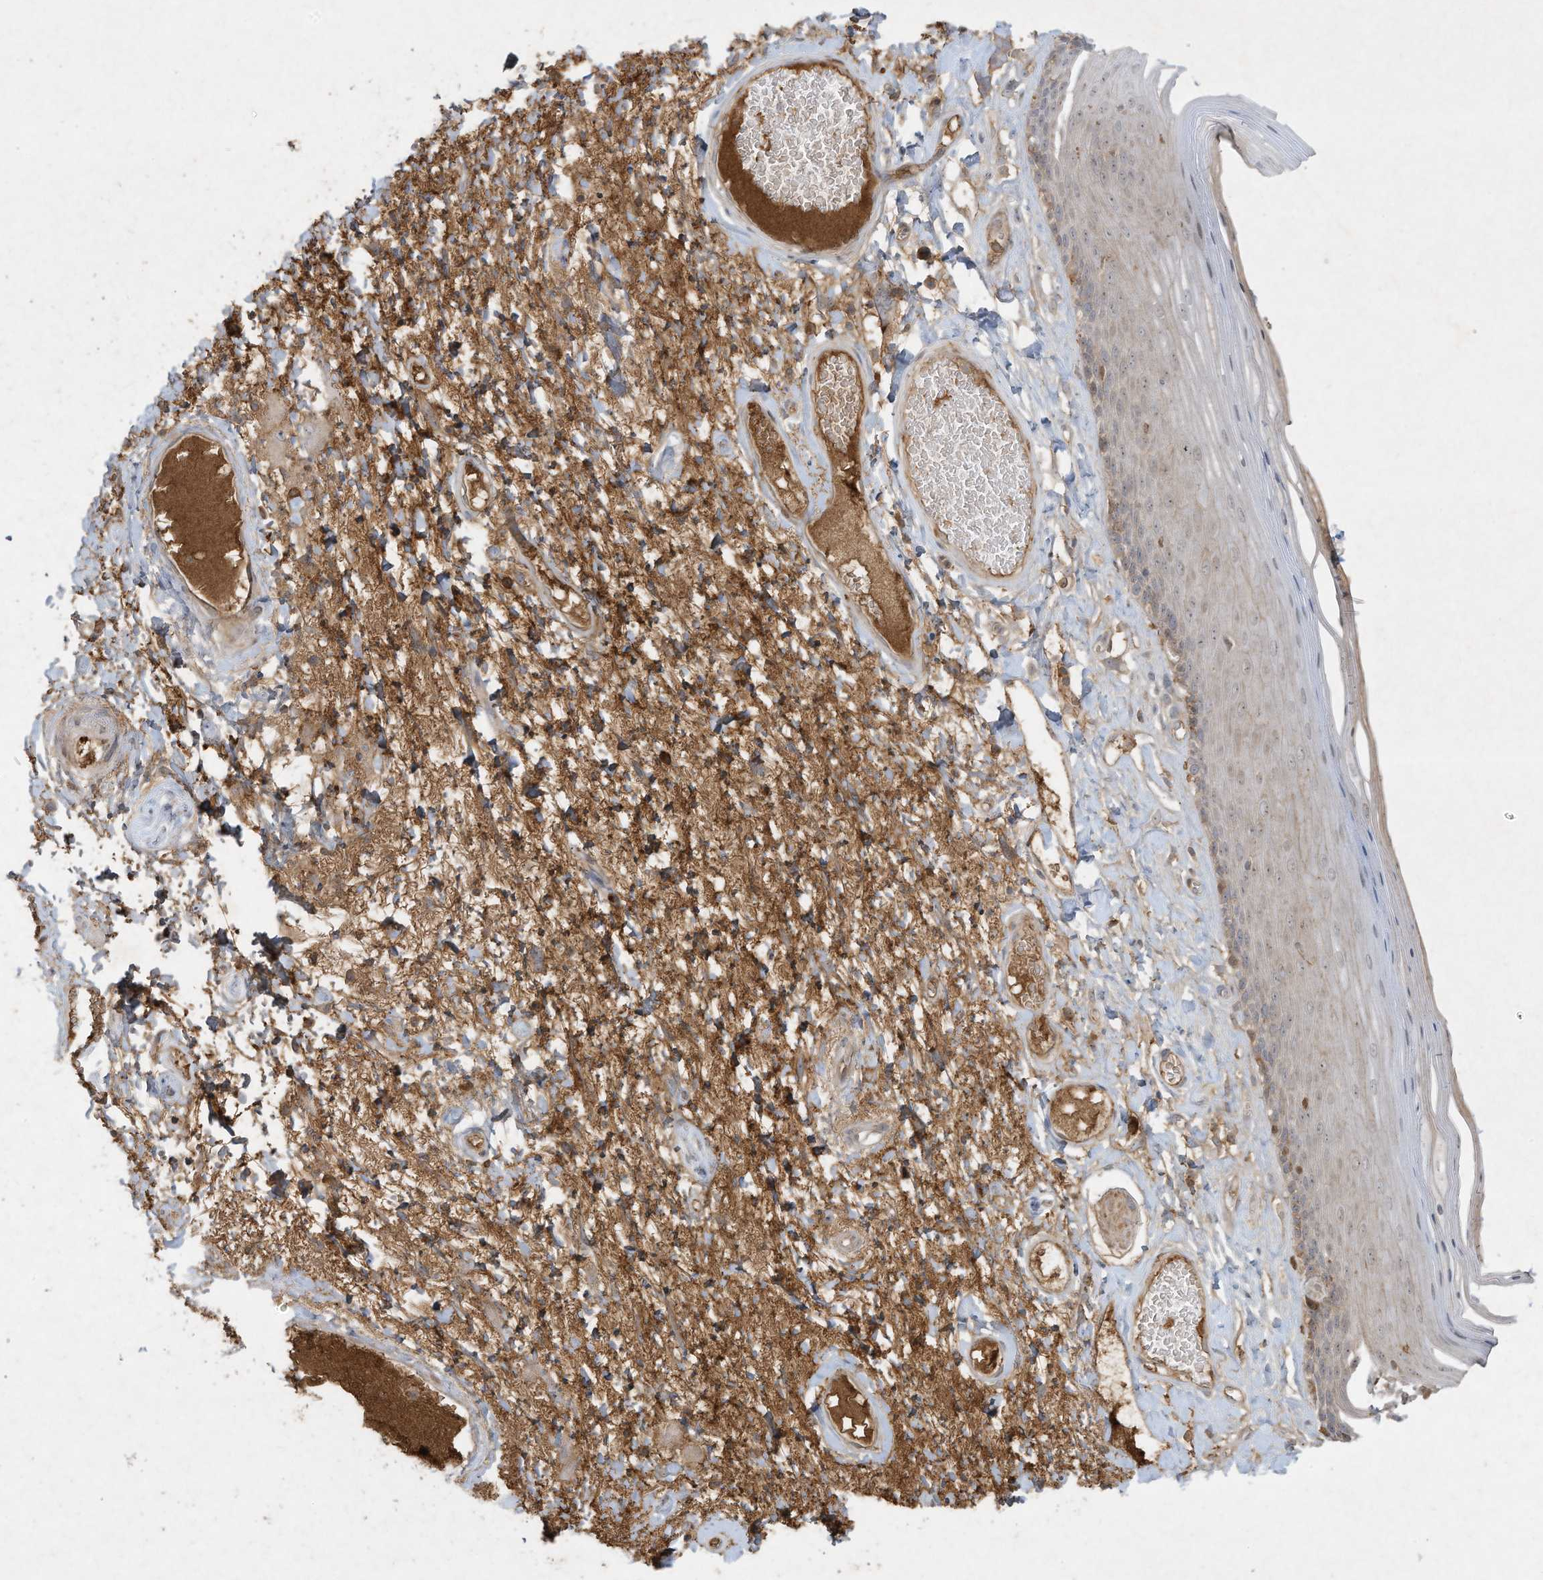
{"staining": {"intensity": "weak", "quantity": "25%-75%", "location": "cytoplasmic/membranous"}, "tissue": "skin", "cell_type": "Epidermal cells", "image_type": "normal", "snomed": [{"axis": "morphology", "description": "Normal tissue, NOS"}, {"axis": "topography", "description": "Anal"}], "caption": "Protein expression by immunohistochemistry displays weak cytoplasmic/membranous positivity in about 25%-75% of epidermal cells in unremarkable skin.", "gene": "FETUB", "patient": {"sex": "male", "age": 69}}